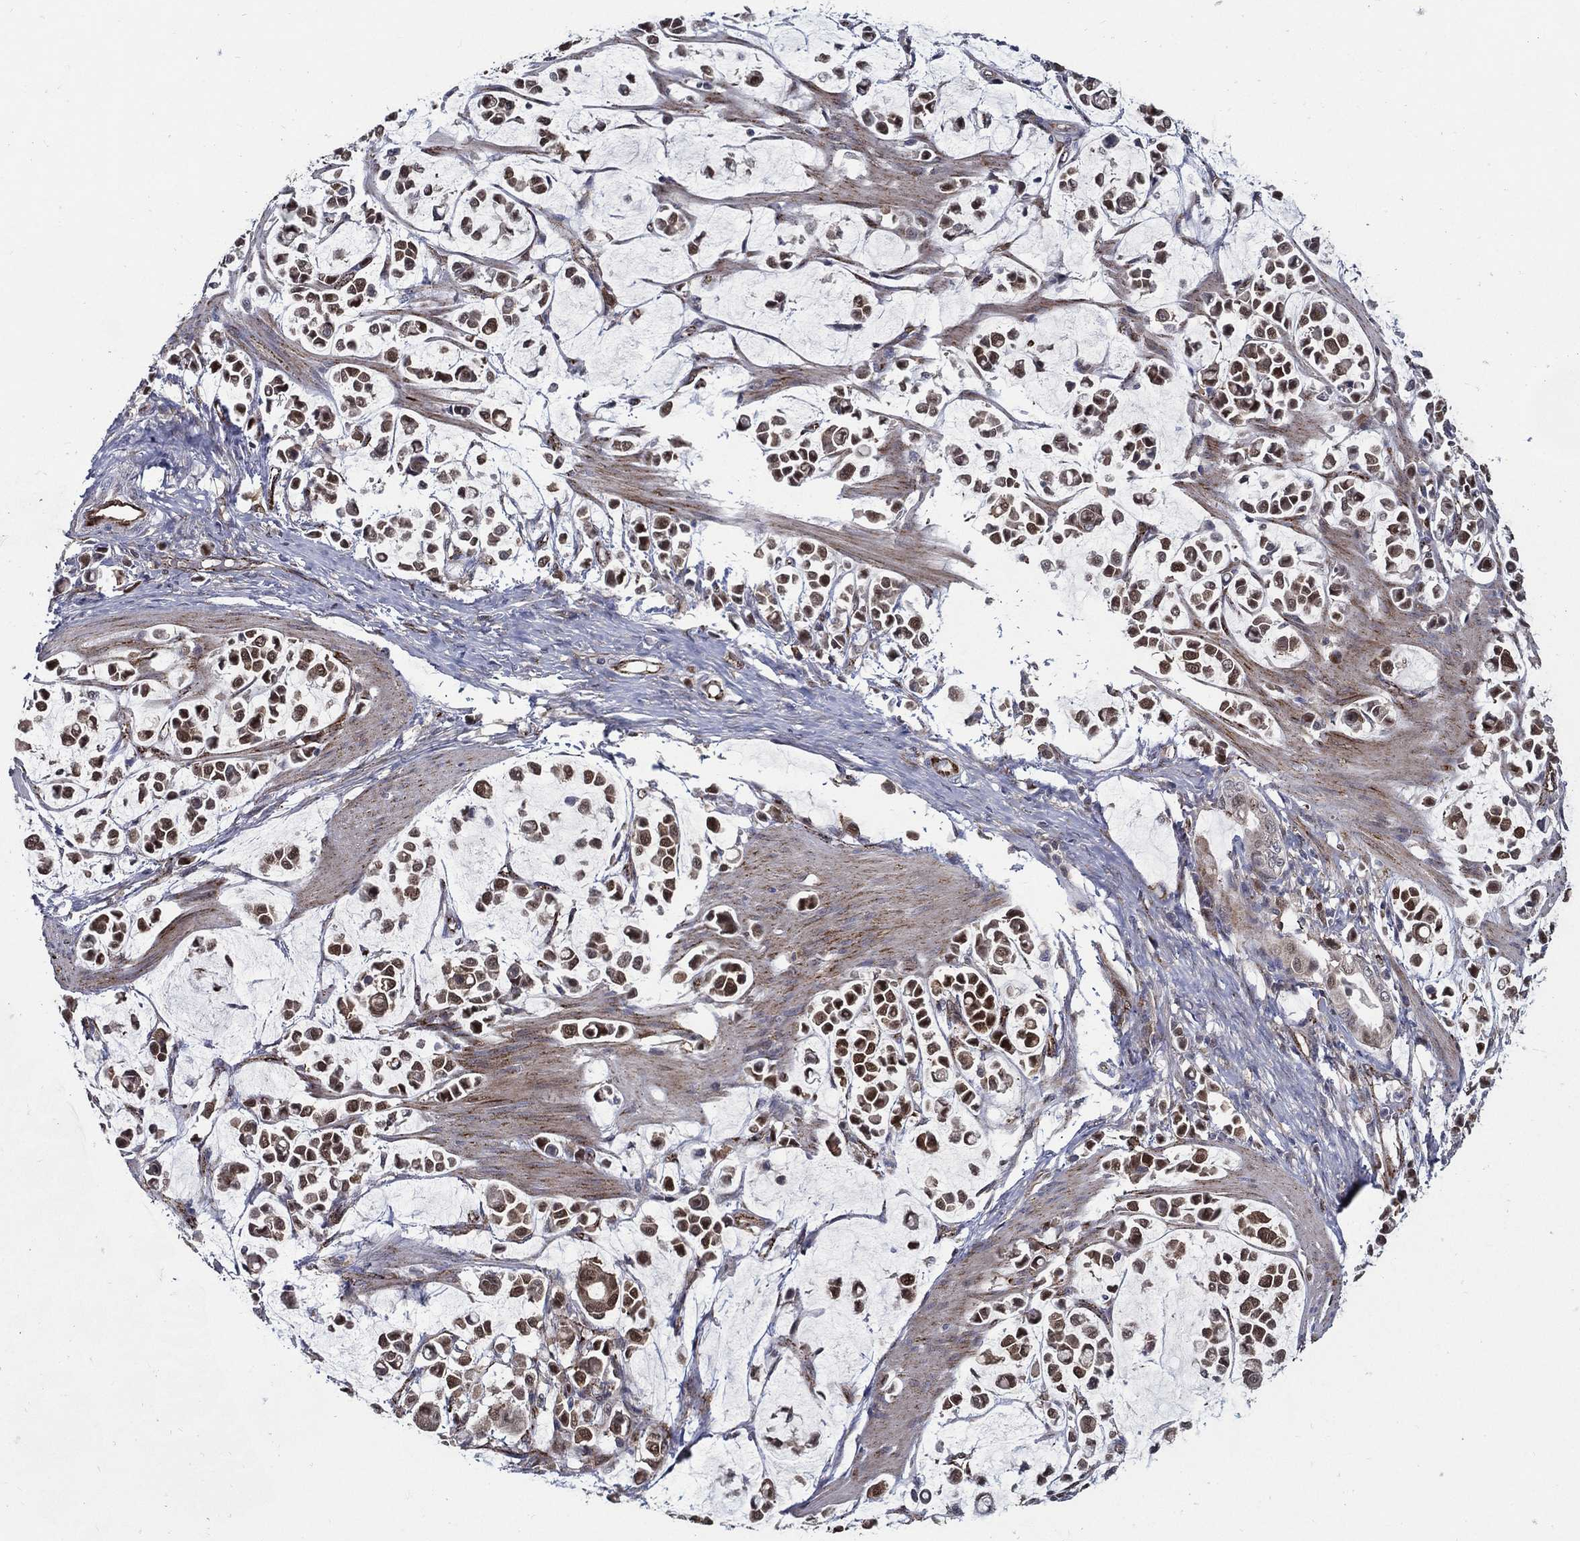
{"staining": {"intensity": "moderate", "quantity": ">75%", "location": "cytoplasmic/membranous"}, "tissue": "stomach cancer", "cell_type": "Tumor cells", "image_type": "cancer", "snomed": [{"axis": "morphology", "description": "Adenocarcinoma, NOS"}, {"axis": "topography", "description": "Stomach"}], "caption": "The immunohistochemical stain labels moderate cytoplasmic/membranous expression in tumor cells of stomach adenocarcinoma tissue. (DAB (3,3'-diaminobenzidine) IHC, brown staining for protein, blue staining for nuclei).", "gene": "ARHGAP11A", "patient": {"sex": "male", "age": 82}}